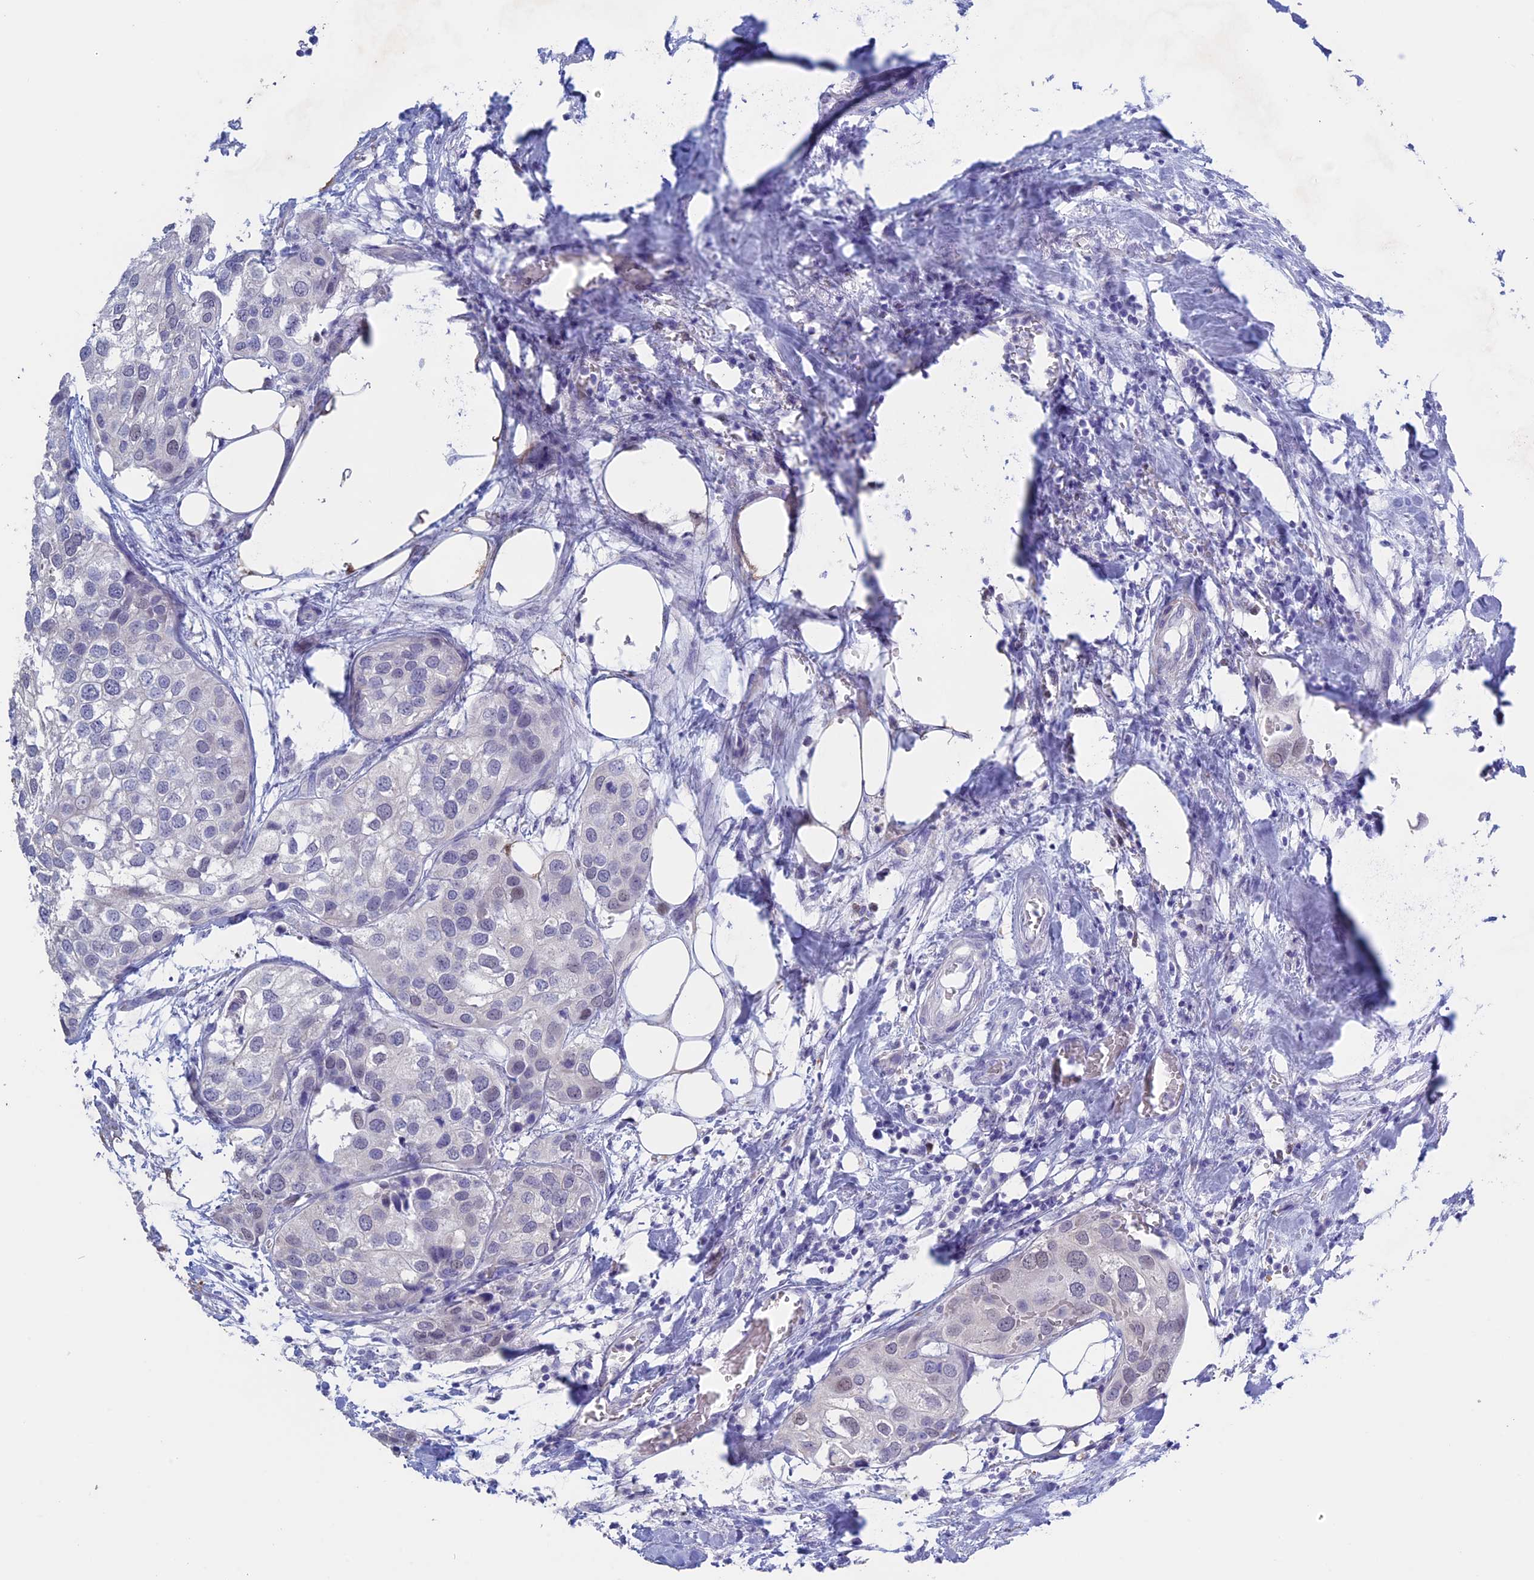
{"staining": {"intensity": "negative", "quantity": "none", "location": "none"}, "tissue": "urothelial cancer", "cell_type": "Tumor cells", "image_type": "cancer", "snomed": [{"axis": "morphology", "description": "Urothelial carcinoma, High grade"}, {"axis": "topography", "description": "Urinary bladder"}], "caption": "High power microscopy micrograph of an IHC histopathology image of urothelial cancer, revealing no significant expression in tumor cells.", "gene": "LHFPL2", "patient": {"sex": "male", "age": 64}}